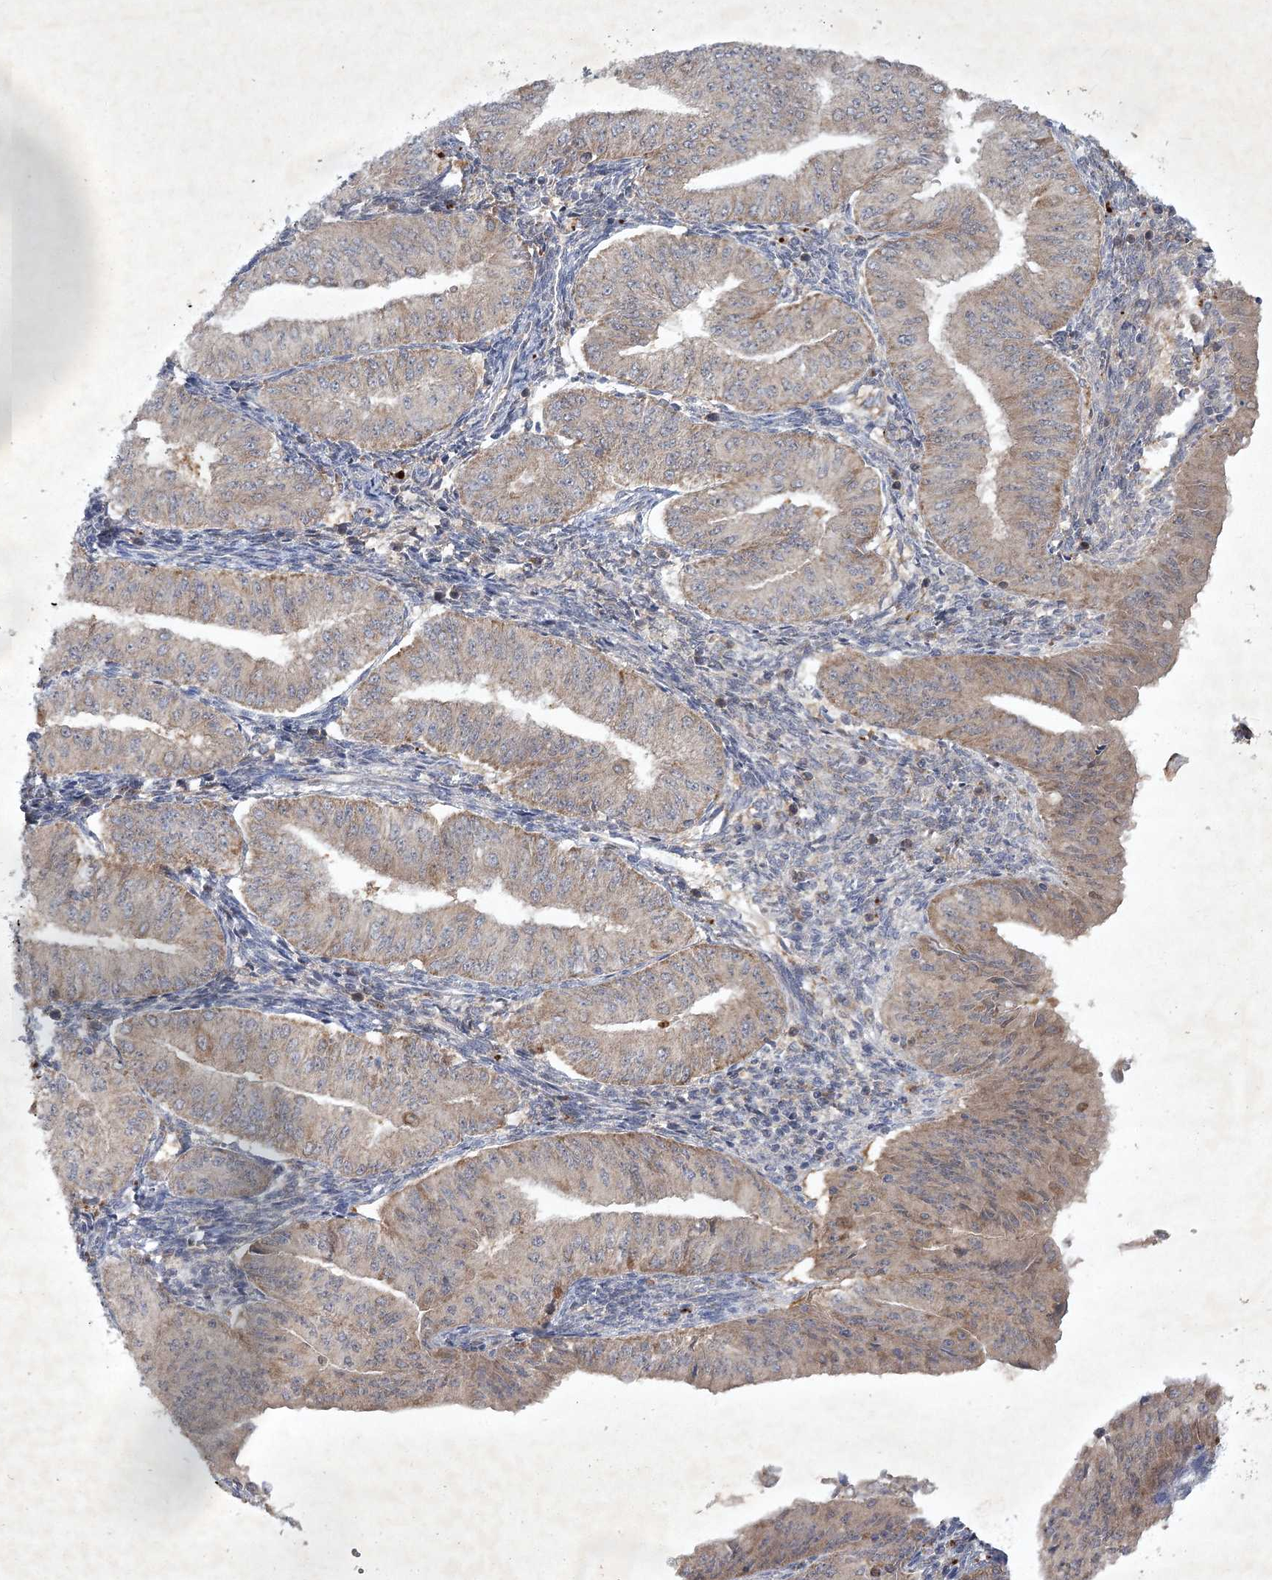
{"staining": {"intensity": "weak", "quantity": "<25%", "location": "cytoplasmic/membranous"}, "tissue": "endometrial cancer", "cell_type": "Tumor cells", "image_type": "cancer", "snomed": [{"axis": "morphology", "description": "Normal tissue, NOS"}, {"axis": "morphology", "description": "Adenocarcinoma, NOS"}, {"axis": "topography", "description": "Endometrium"}], "caption": "Endometrial adenocarcinoma stained for a protein using IHC displays no positivity tumor cells.", "gene": "PYROXD2", "patient": {"sex": "female", "age": 53}}